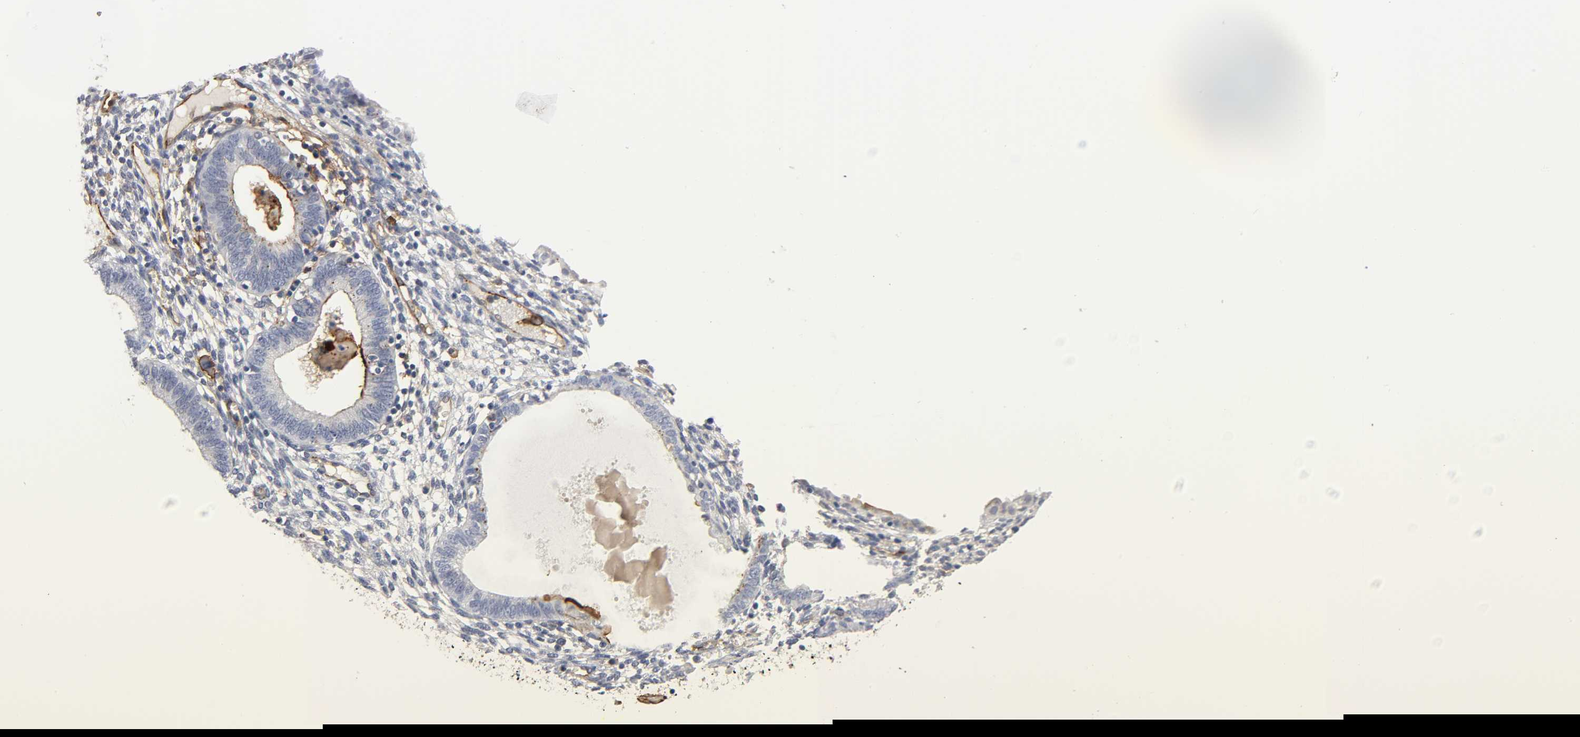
{"staining": {"intensity": "negative", "quantity": "none", "location": "none"}, "tissue": "endometrium", "cell_type": "Cells in endometrial stroma", "image_type": "normal", "snomed": [{"axis": "morphology", "description": "Normal tissue, NOS"}, {"axis": "topography", "description": "Endometrium"}], "caption": "This micrograph is of benign endometrium stained with IHC to label a protein in brown with the nuclei are counter-stained blue. There is no positivity in cells in endometrial stroma.", "gene": "ICAM1", "patient": {"sex": "female", "age": 61}}